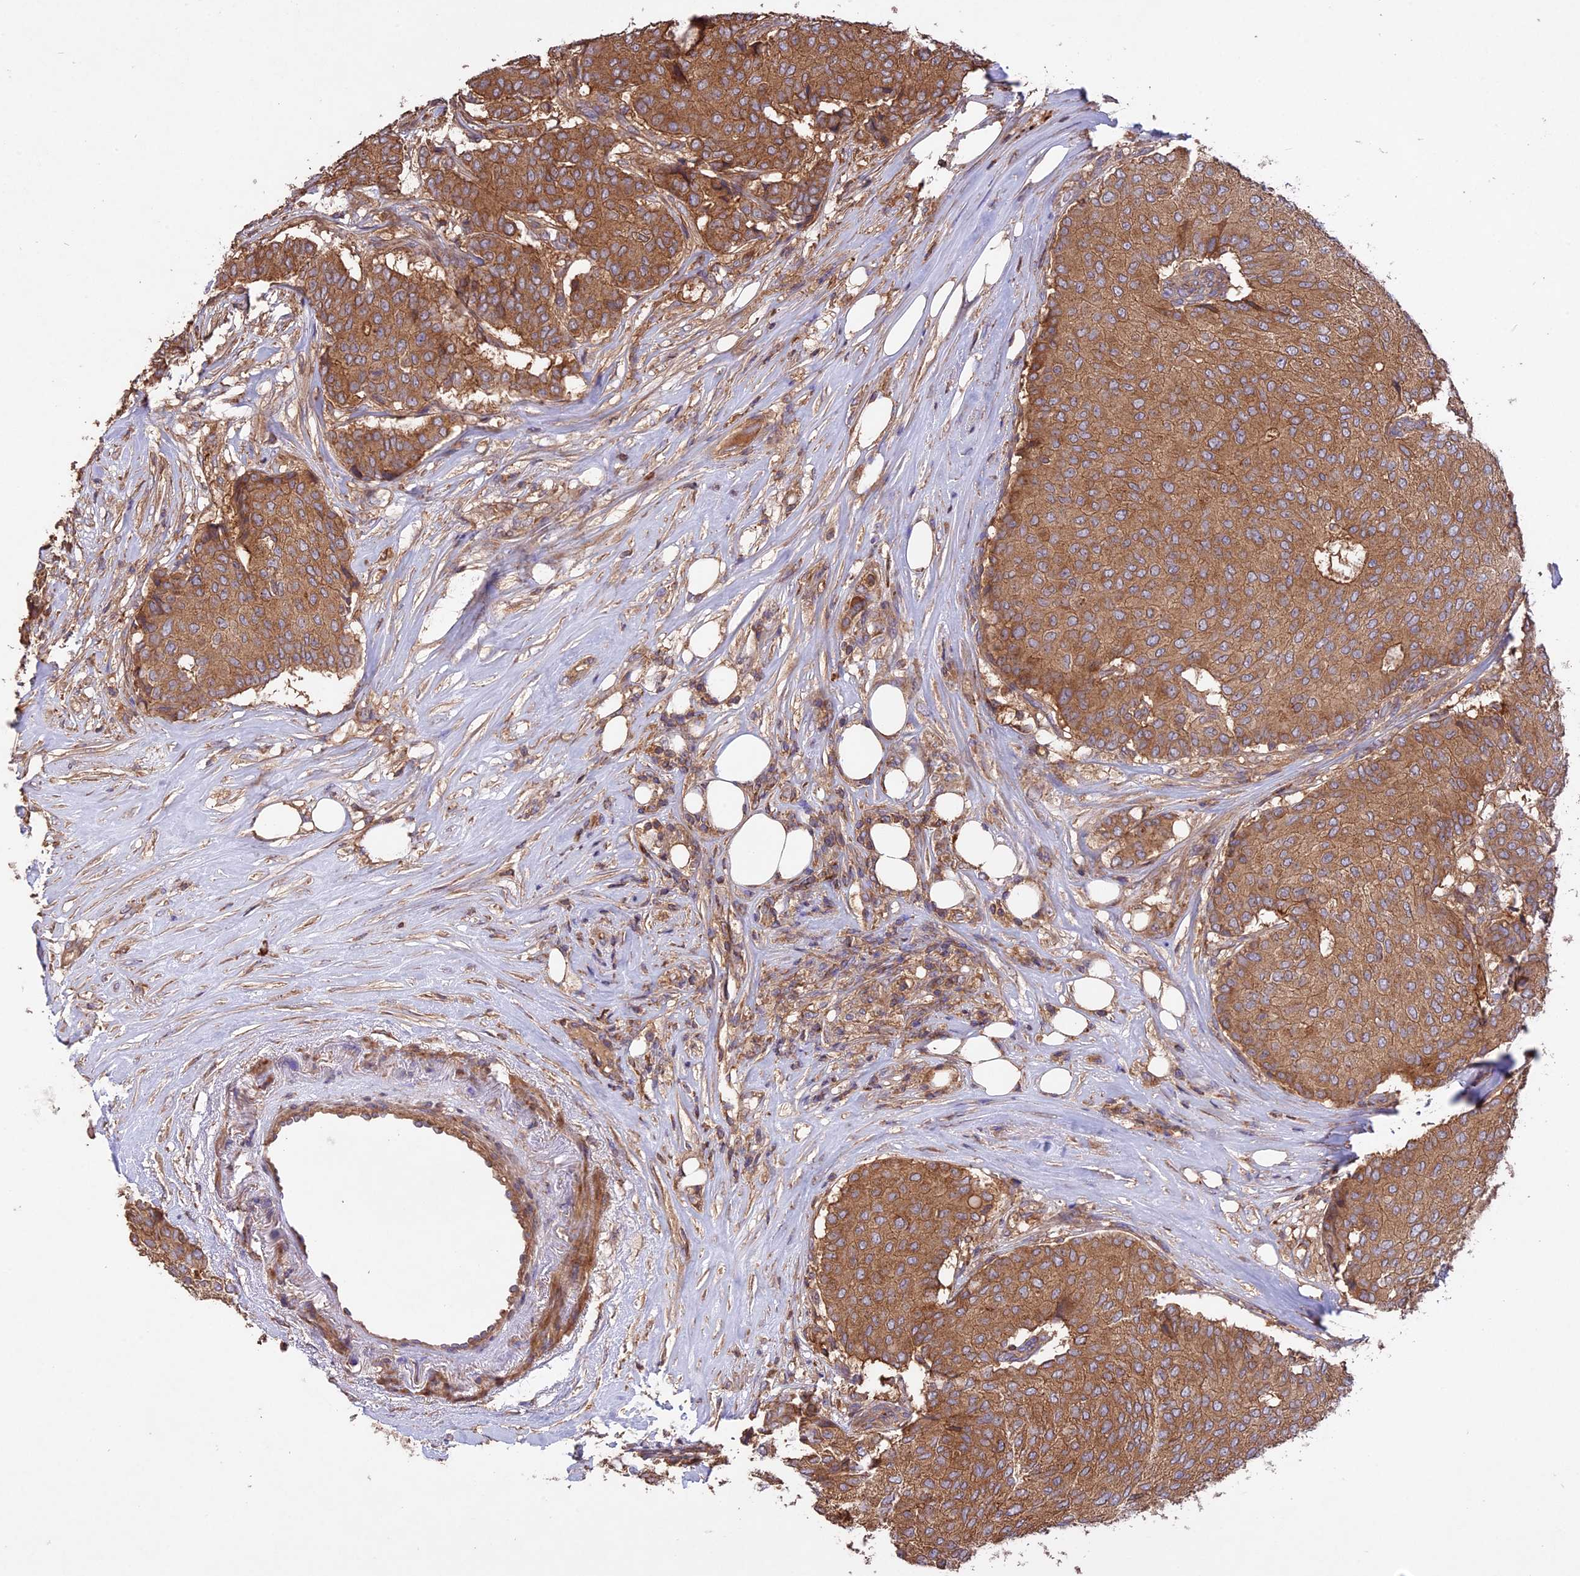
{"staining": {"intensity": "moderate", "quantity": ">75%", "location": "cytoplasmic/membranous"}, "tissue": "breast cancer", "cell_type": "Tumor cells", "image_type": "cancer", "snomed": [{"axis": "morphology", "description": "Duct carcinoma"}, {"axis": "topography", "description": "Breast"}], "caption": "Immunohistochemical staining of human breast cancer (infiltrating ductal carcinoma) demonstrates moderate cytoplasmic/membranous protein staining in approximately >75% of tumor cells. (Stains: DAB (3,3'-diaminobenzidine) in brown, nuclei in blue, Microscopy: brightfield microscopy at high magnification).", "gene": "NUDT8", "patient": {"sex": "female", "age": 75}}